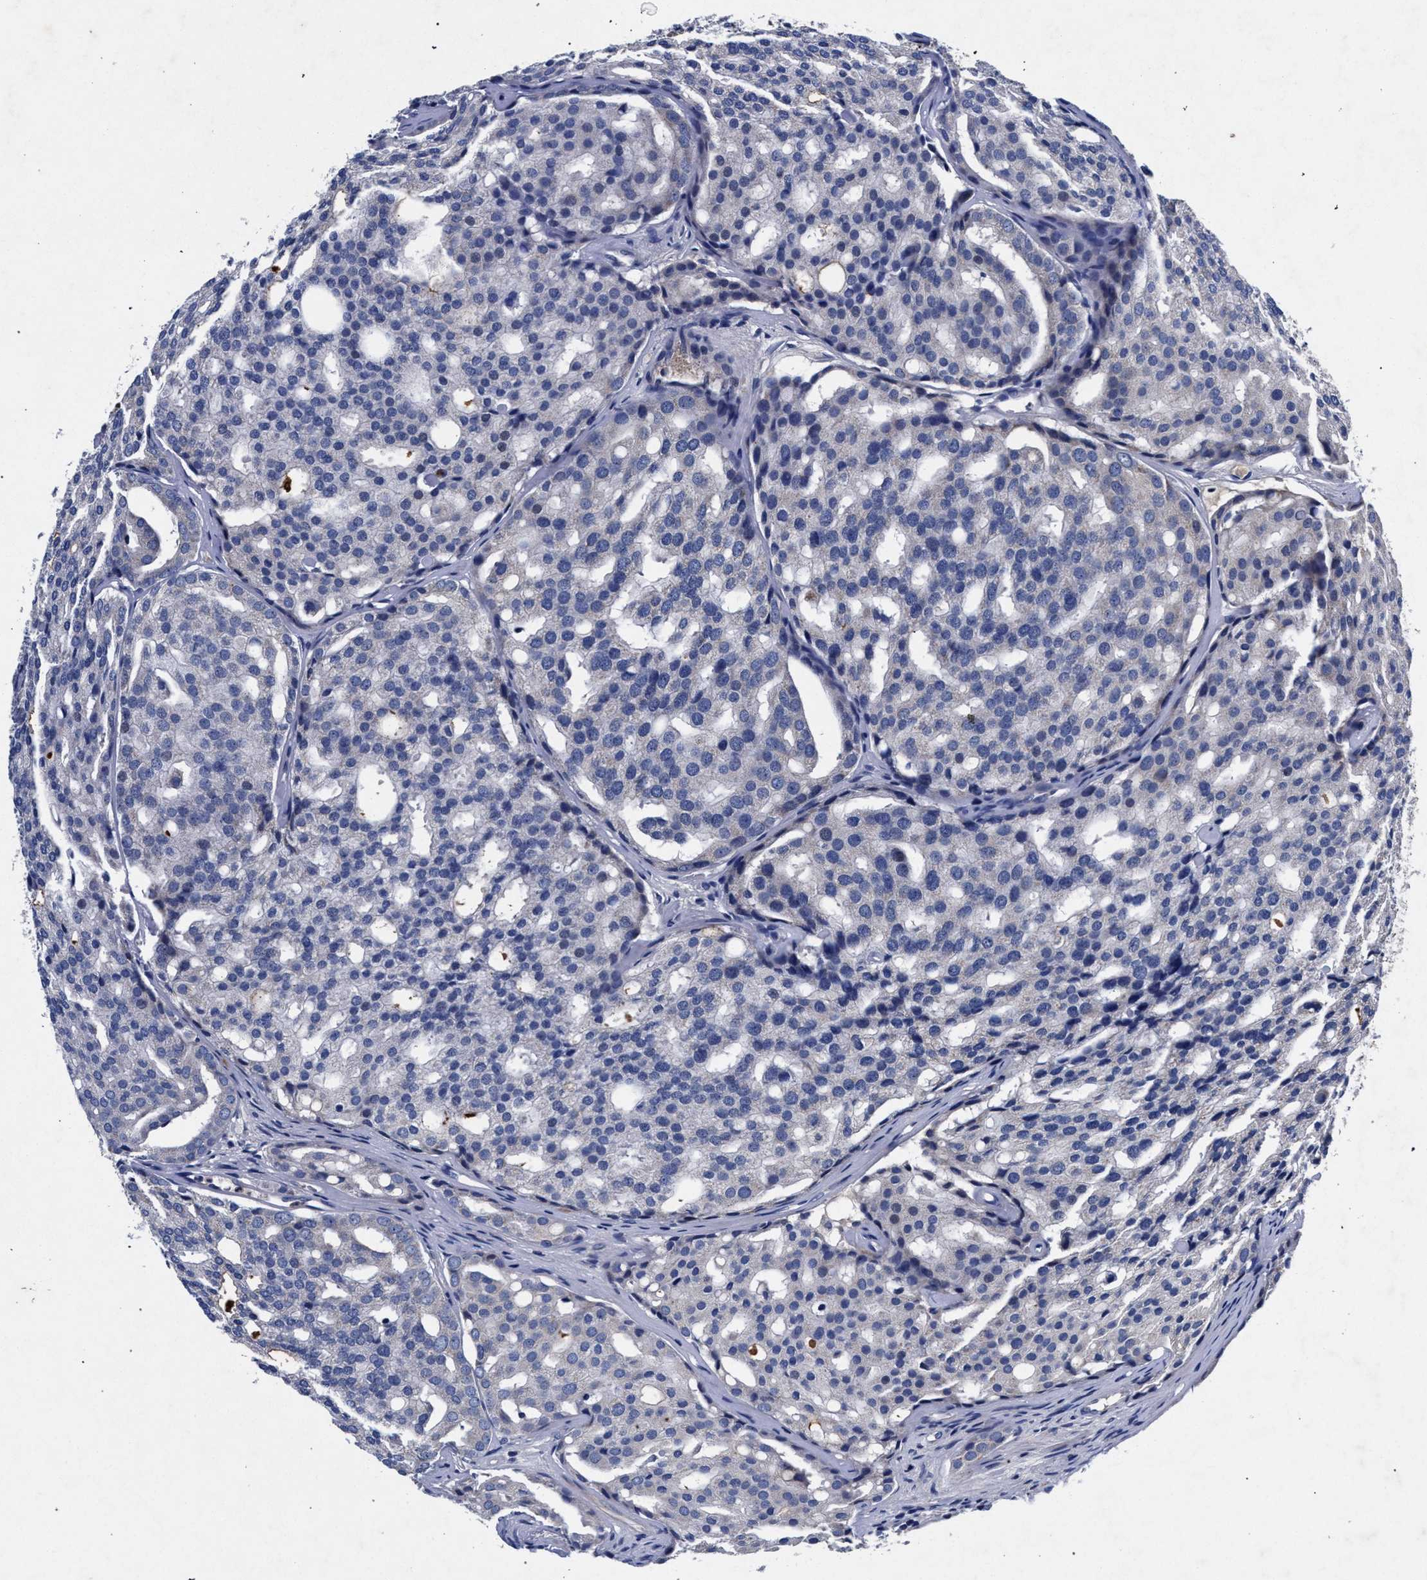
{"staining": {"intensity": "negative", "quantity": "none", "location": "none"}, "tissue": "prostate cancer", "cell_type": "Tumor cells", "image_type": "cancer", "snomed": [{"axis": "morphology", "description": "Adenocarcinoma, High grade"}, {"axis": "topography", "description": "Prostate"}], "caption": "A high-resolution image shows immunohistochemistry (IHC) staining of adenocarcinoma (high-grade) (prostate), which demonstrates no significant staining in tumor cells.", "gene": "HSD17B14", "patient": {"sex": "male", "age": 64}}